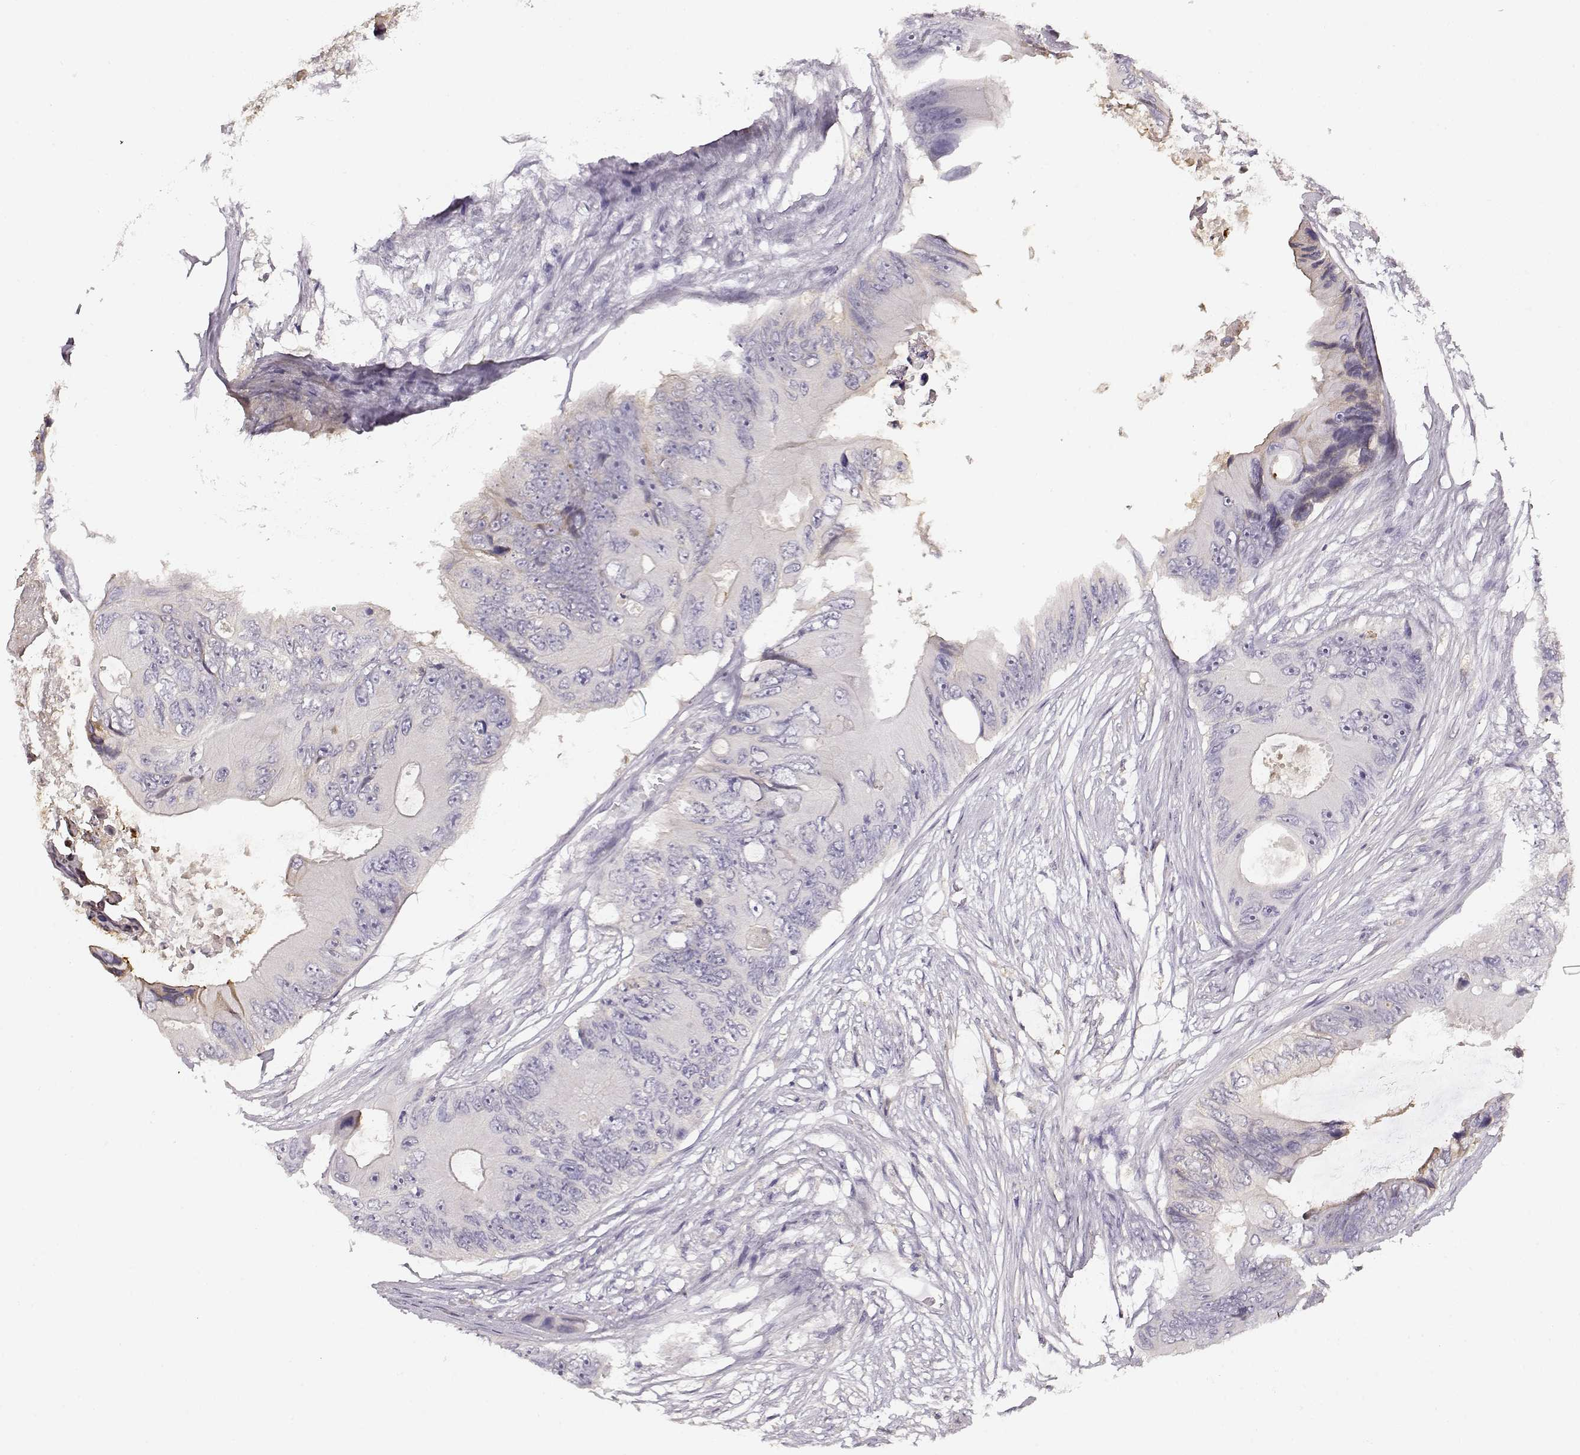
{"staining": {"intensity": "negative", "quantity": "none", "location": "none"}, "tissue": "colorectal cancer", "cell_type": "Tumor cells", "image_type": "cancer", "snomed": [{"axis": "morphology", "description": "Adenocarcinoma, NOS"}, {"axis": "topography", "description": "Rectum"}], "caption": "Immunohistochemistry image of human colorectal cancer (adenocarcinoma) stained for a protein (brown), which displays no expression in tumor cells.", "gene": "NDRG4", "patient": {"sex": "male", "age": 63}}